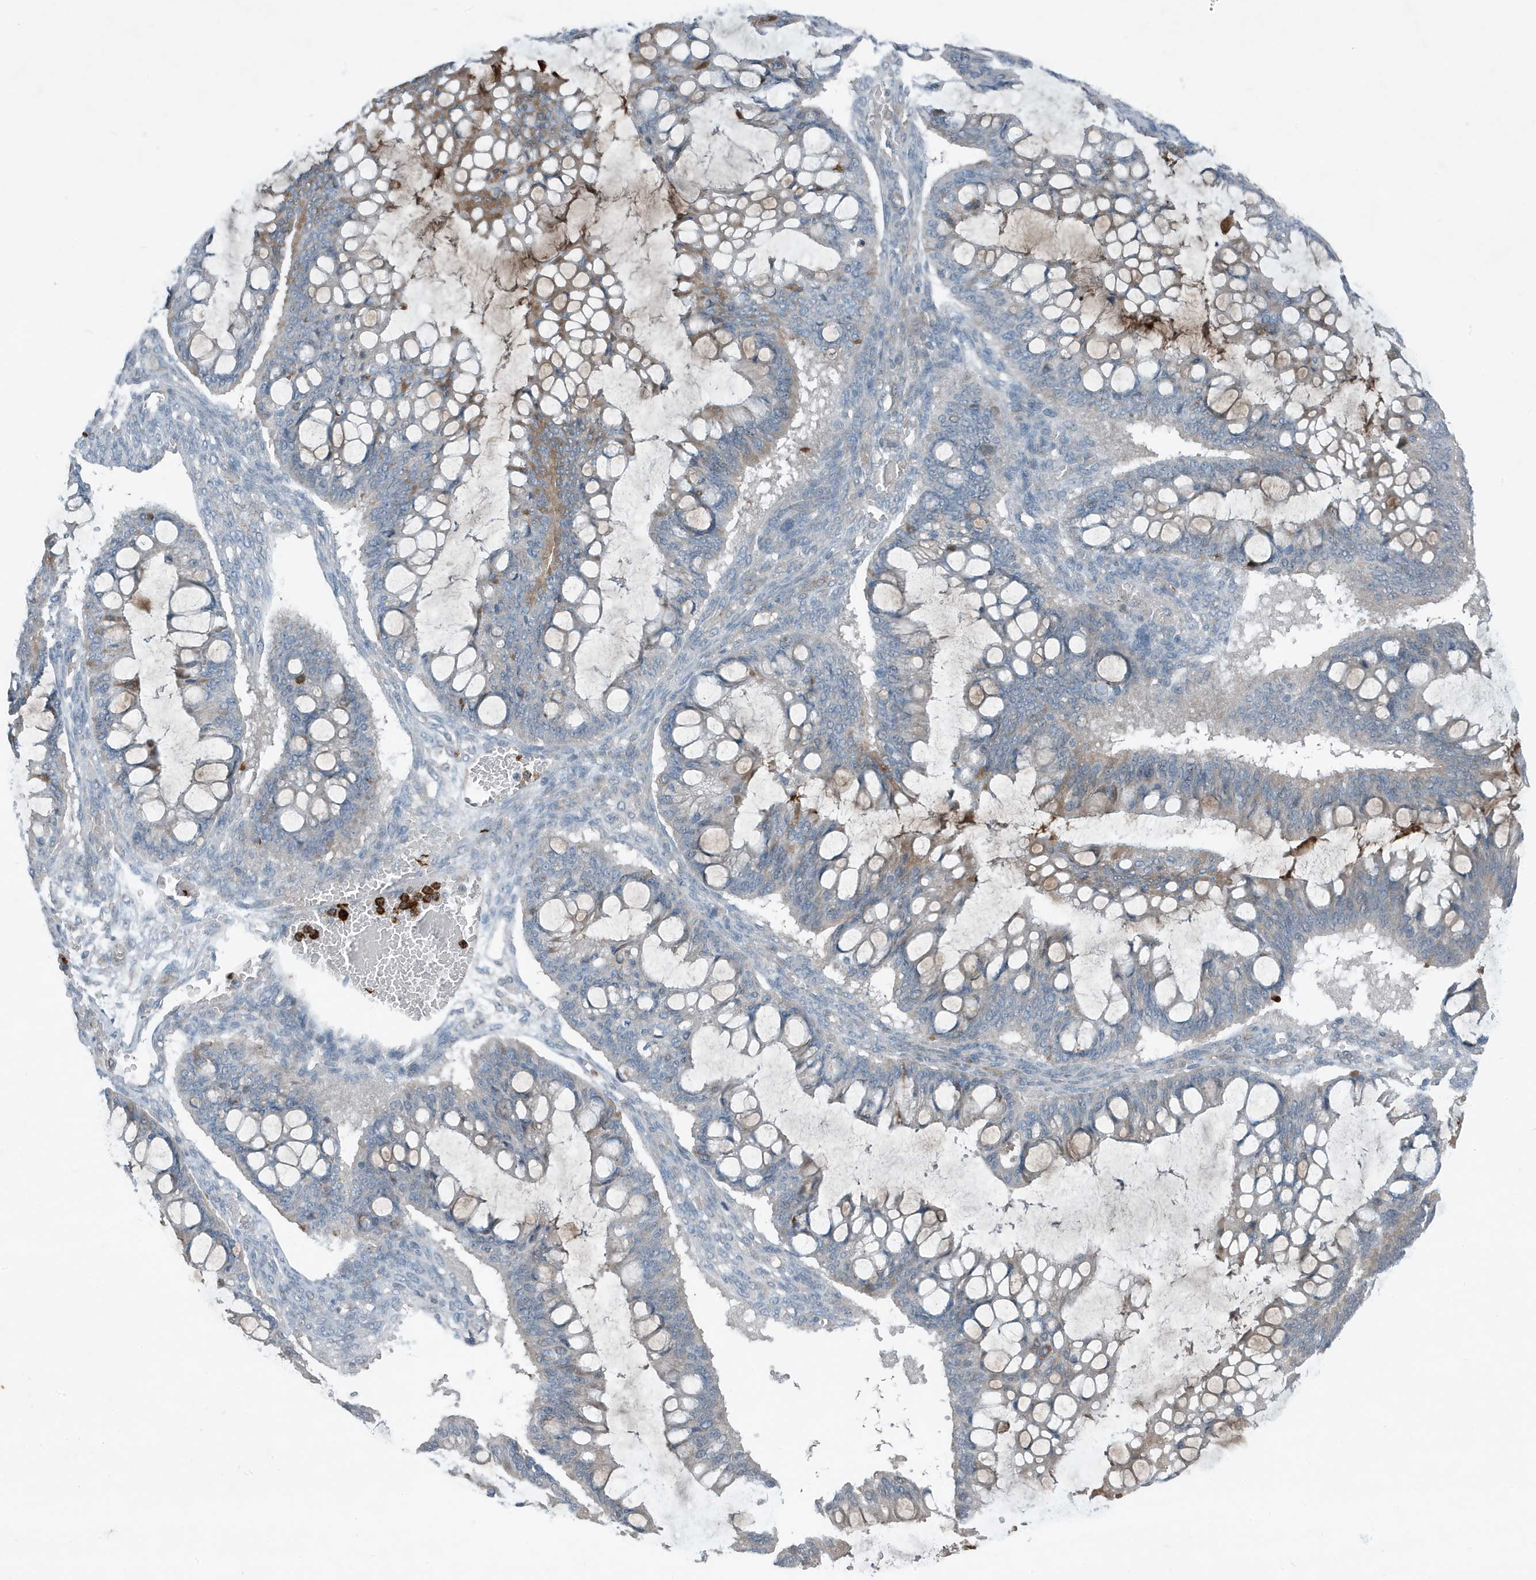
{"staining": {"intensity": "moderate", "quantity": "<25%", "location": "cytoplasmic/membranous"}, "tissue": "ovarian cancer", "cell_type": "Tumor cells", "image_type": "cancer", "snomed": [{"axis": "morphology", "description": "Cystadenocarcinoma, mucinous, NOS"}, {"axis": "topography", "description": "Ovary"}], "caption": "This image shows immunohistochemistry staining of ovarian mucinous cystadenocarcinoma, with low moderate cytoplasmic/membranous expression in about <25% of tumor cells.", "gene": "DAPP1", "patient": {"sex": "female", "age": 73}}